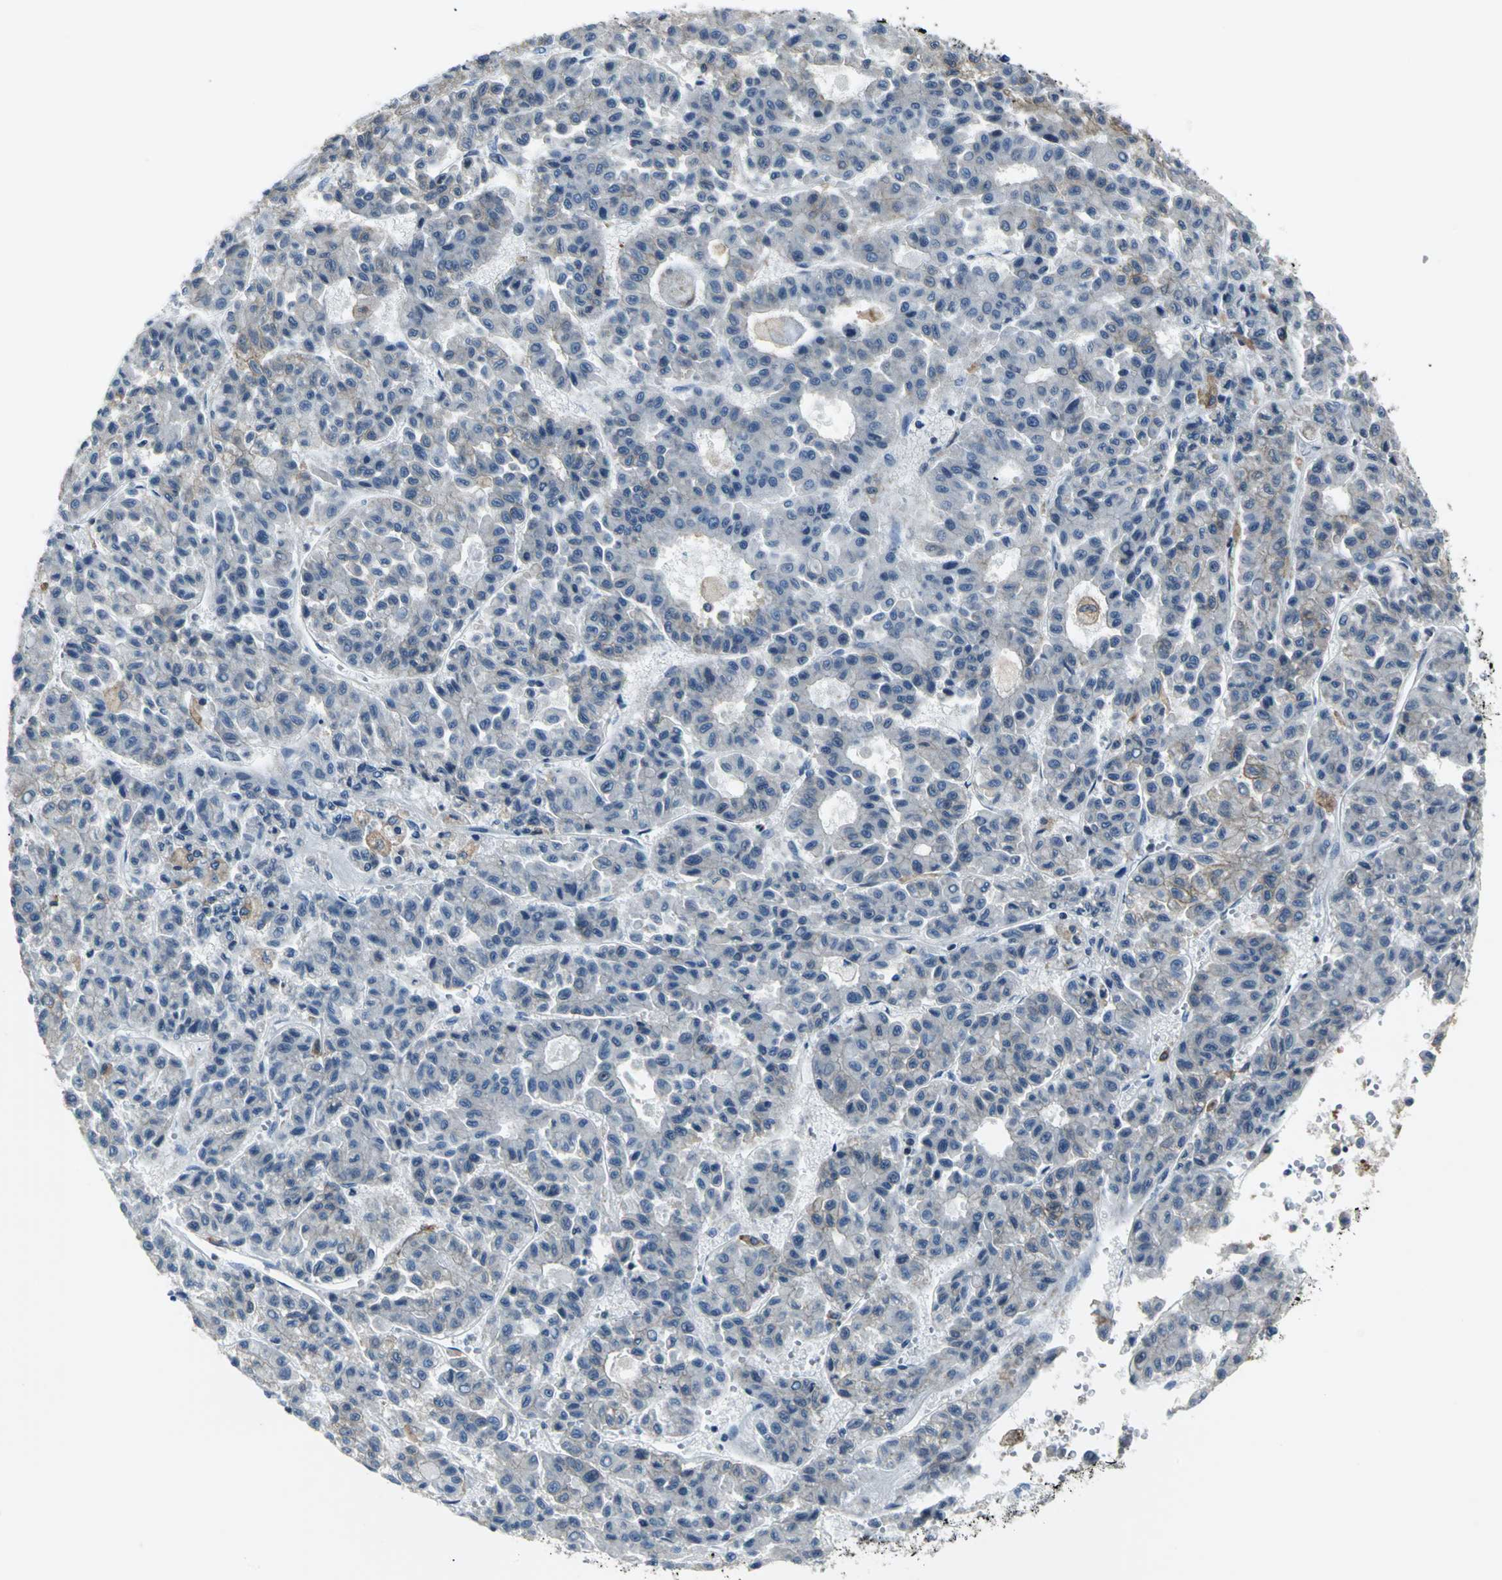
{"staining": {"intensity": "weak", "quantity": "25%-75%", "location": "cytoplasmic/membranous"}, "tissue": "liver cancer", "cell_type": "Tumor cells", "image_type": "cancer", "snomed": [{"axis": "morphology", "description": "Carcinoma, Hepatocellular, NOS"}, {"axis": "topography", "description": "Liver"}], "caption": "A low amount of weak cytoplasmic/membranous expression is identified in approximately 25%-75% of tumor cells in liver hepatocellular carcinoma tissue. (DAB (3,3'-diaminobenzidine) = brown stain, brightfield microscopy at high magnification).", "gene": "IQGAP2", "patient": {"sex": "male", "age": 70}}